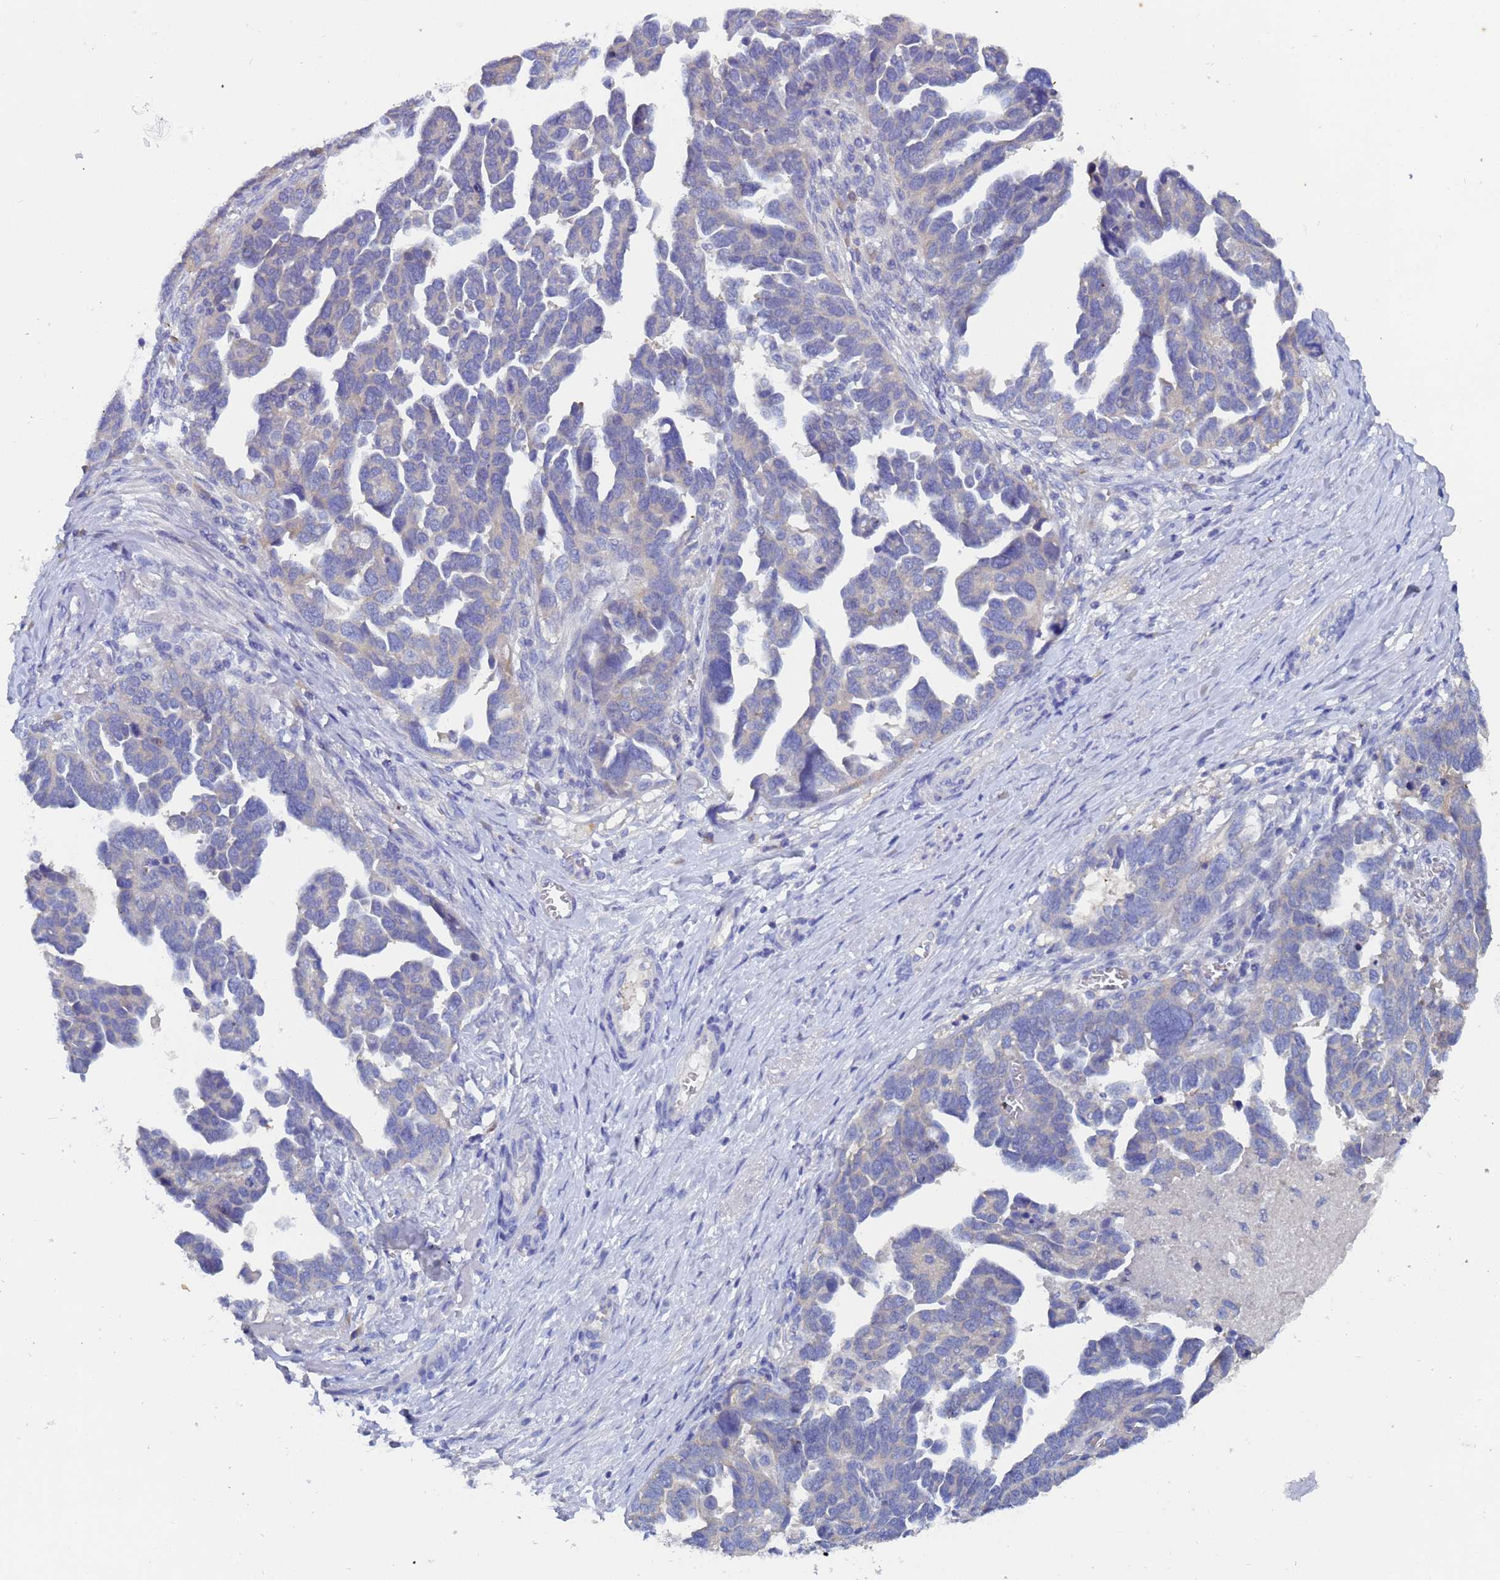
{"staining": {"intensity": "negative", "quantity": "none", "location": "none"}, "tissue": "ovarian cancer", "cell_type": "Tumor cells", "image_type": "cancer", "snomed": [{"axis": "morphology", "description": "Cystadenocarcinoma, serous, NOS"}, {"axis": "topography", "description": "Ovary"}], "caption": "The immunohistochemistry image has no significant positivity in tumor cells of ovarian cancer (serous cystadenocarcinoma) tissue.", "gene": "UBE2O", "patient": {"sex": "female", "age": 54}}